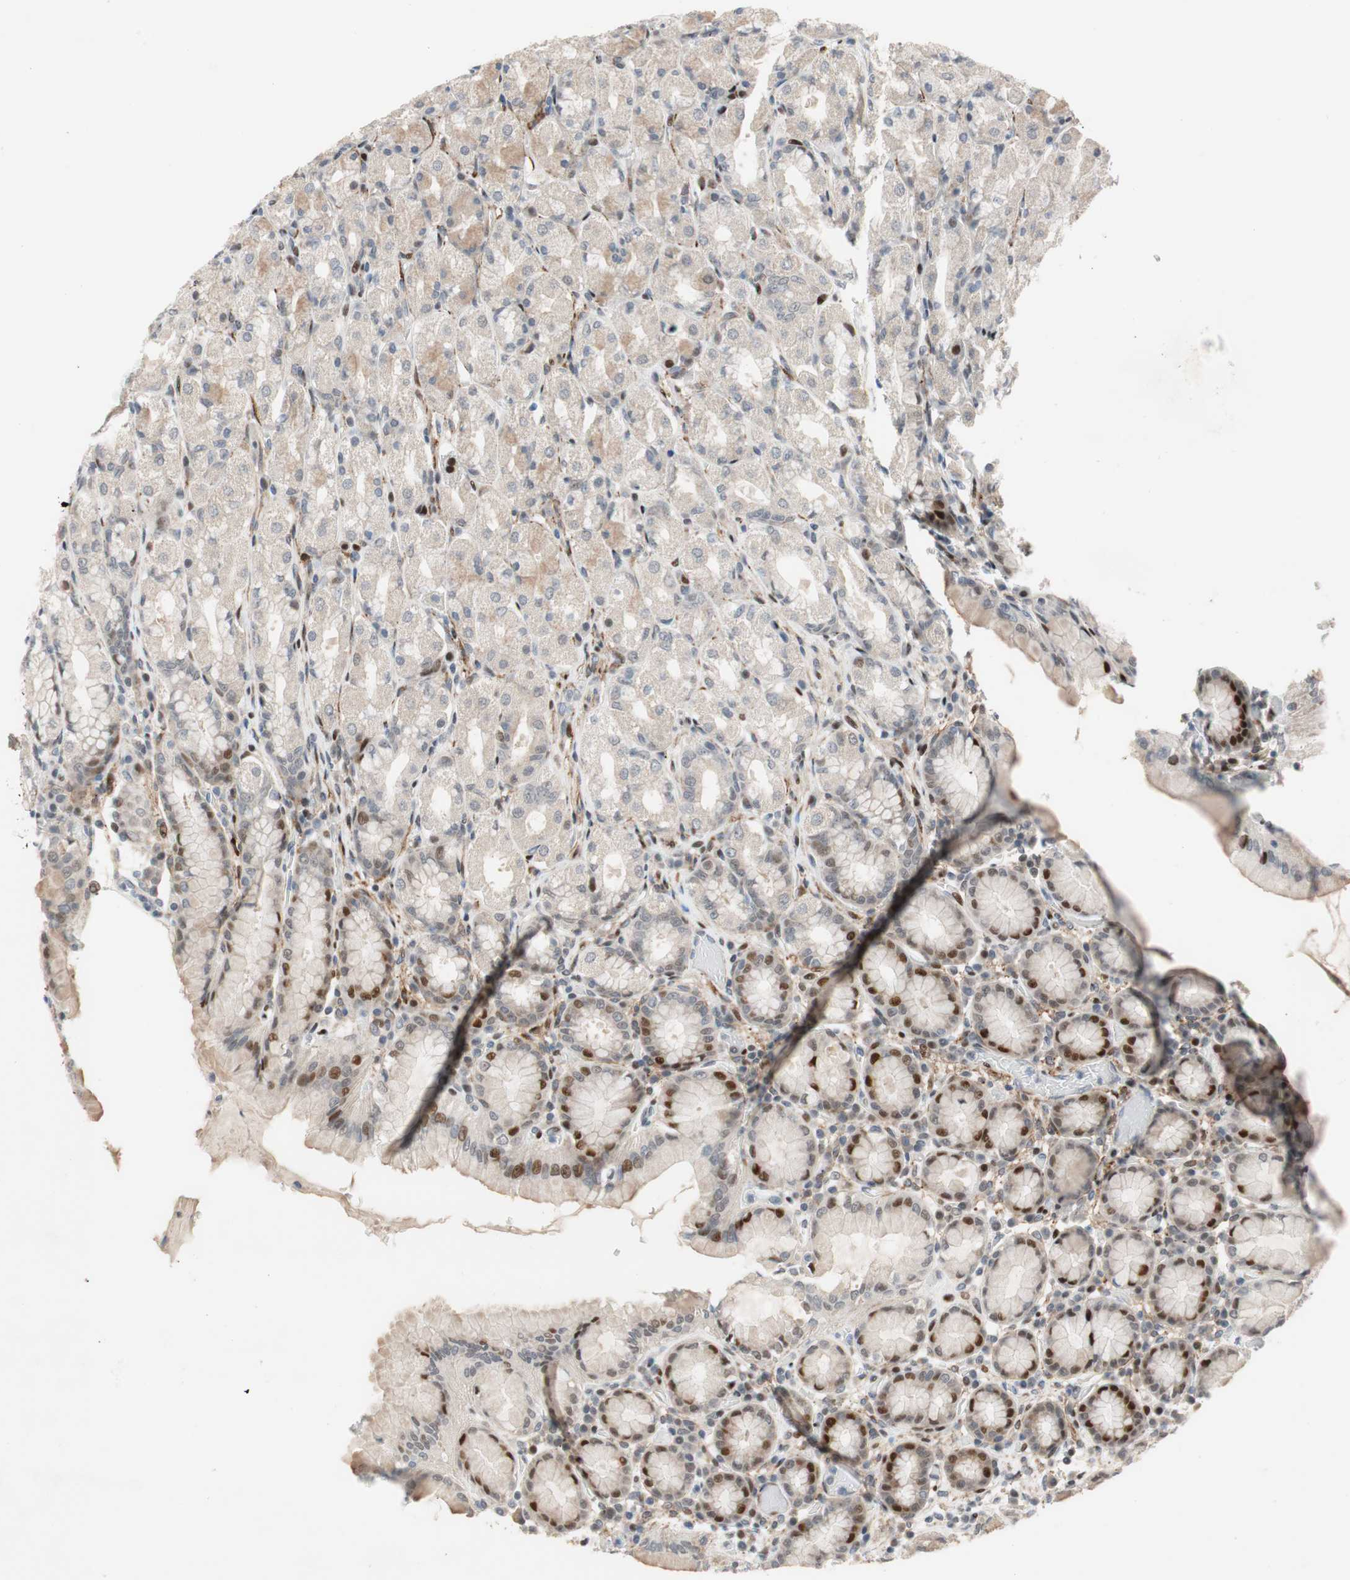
{"staining": {"intensity": "moderate", "quantity": "25%-75%", "location": "cytoplasmic/membranous,nuclear"}, "tissue": "stomach", "cell_type": "Glandular cells", "image_type": "normal", "snomed": [{"axis": "morphology", "description": "Normal tissue, NOS"}, {"axis": "topography", "description": "Stomach, upper"}], "caption": "Stomach stained with IHC demonstrates moderate cytoplasmic/membranous,nuclear expression in approximately 25%-75% of glandular cells.", "gene": "FBXO44", "patient": {"sex": "male", "age": 68}}